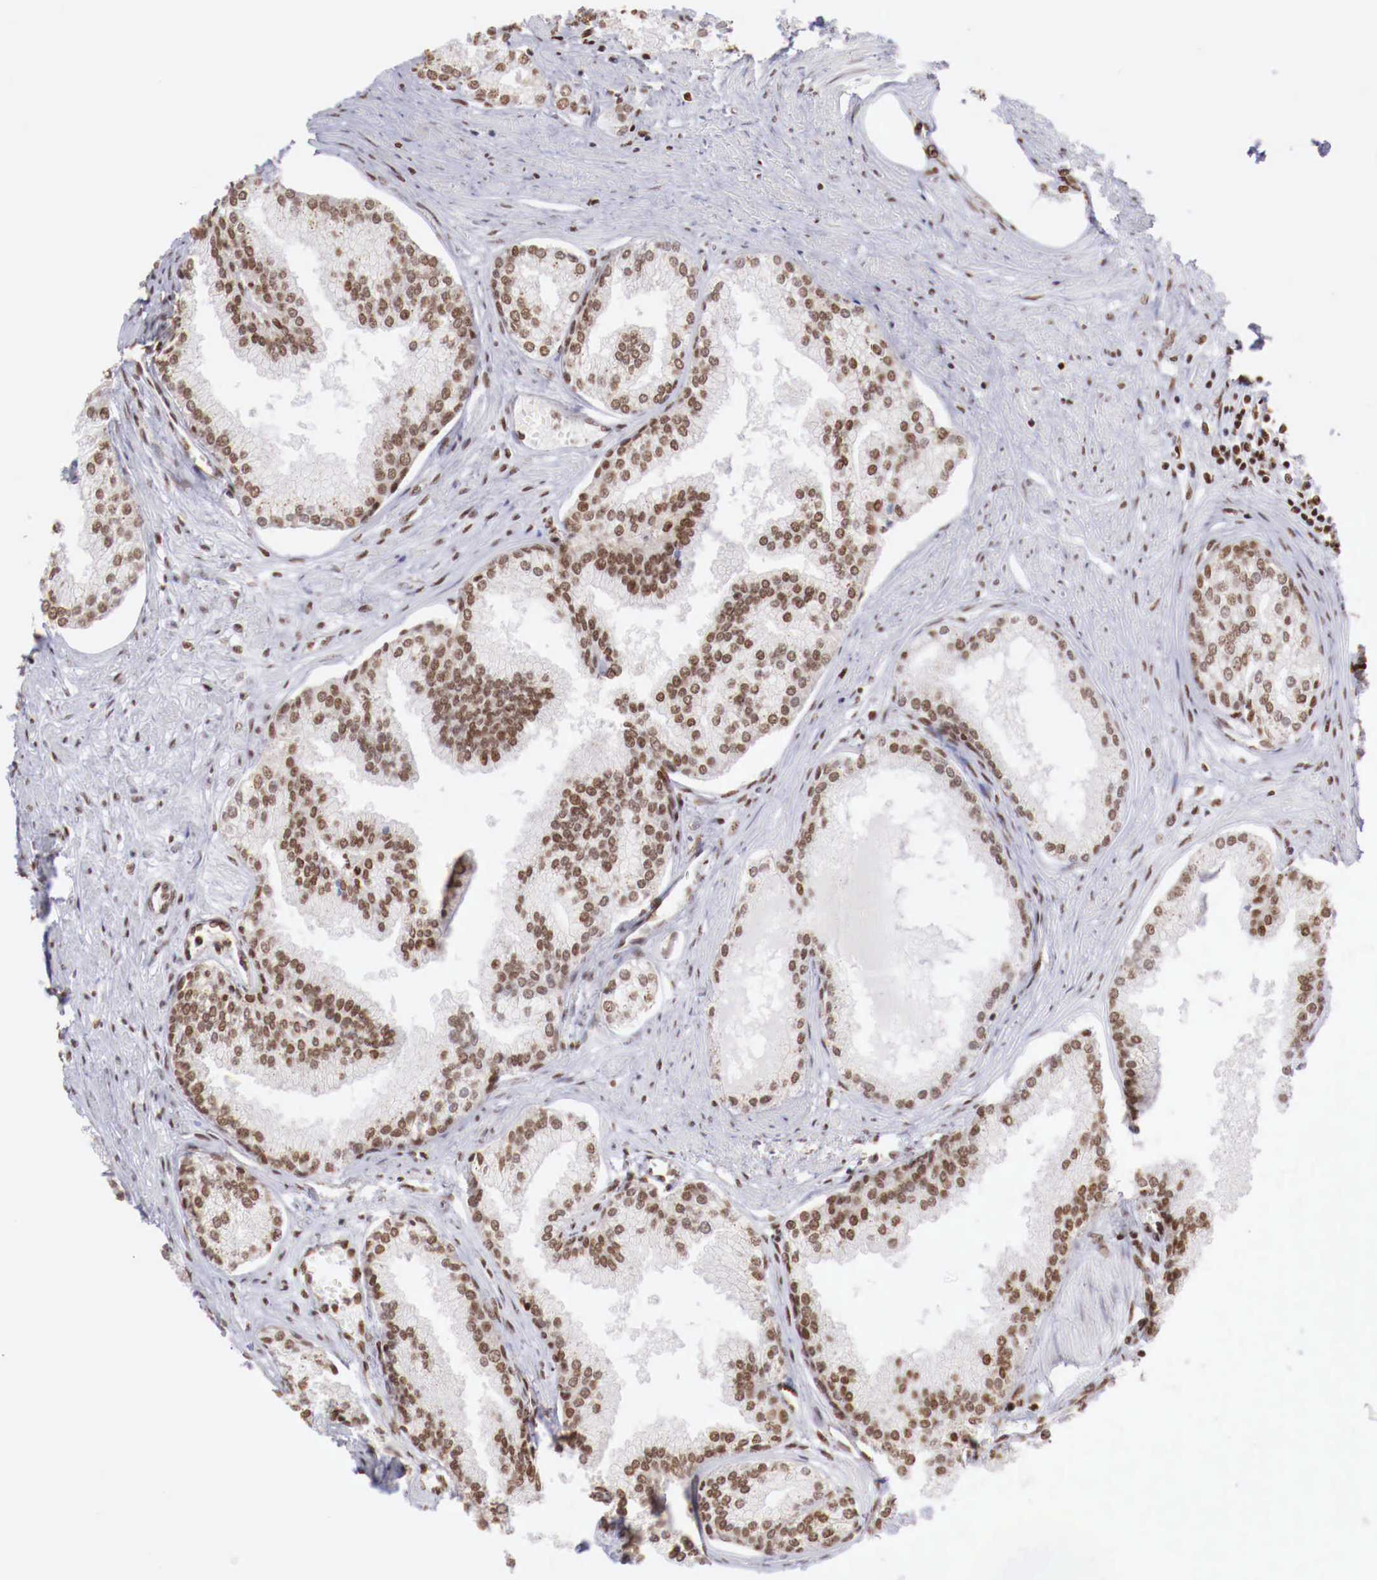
{"staining": {"intensity": "strong", "quantity": ">75%", "location": "nuclear"}, "tissue": "prostate", "cell_type": "Glandular cells", "image_type": "normal", "snomed": [{"axis": "morphology", "description": "Normal tissue, NOS"}, {"axis": "topography", "description": "Prostate"}], "caption": "This micrograph exhibits normal prostate stained with immunohistochemistry to label a protein in brown. The nuclear of glandular cells show strong positivity for the protein. Nuclei are counter-stained blue.", "gene": "MAX", "patient": {"sex": "male", "age": 68}}